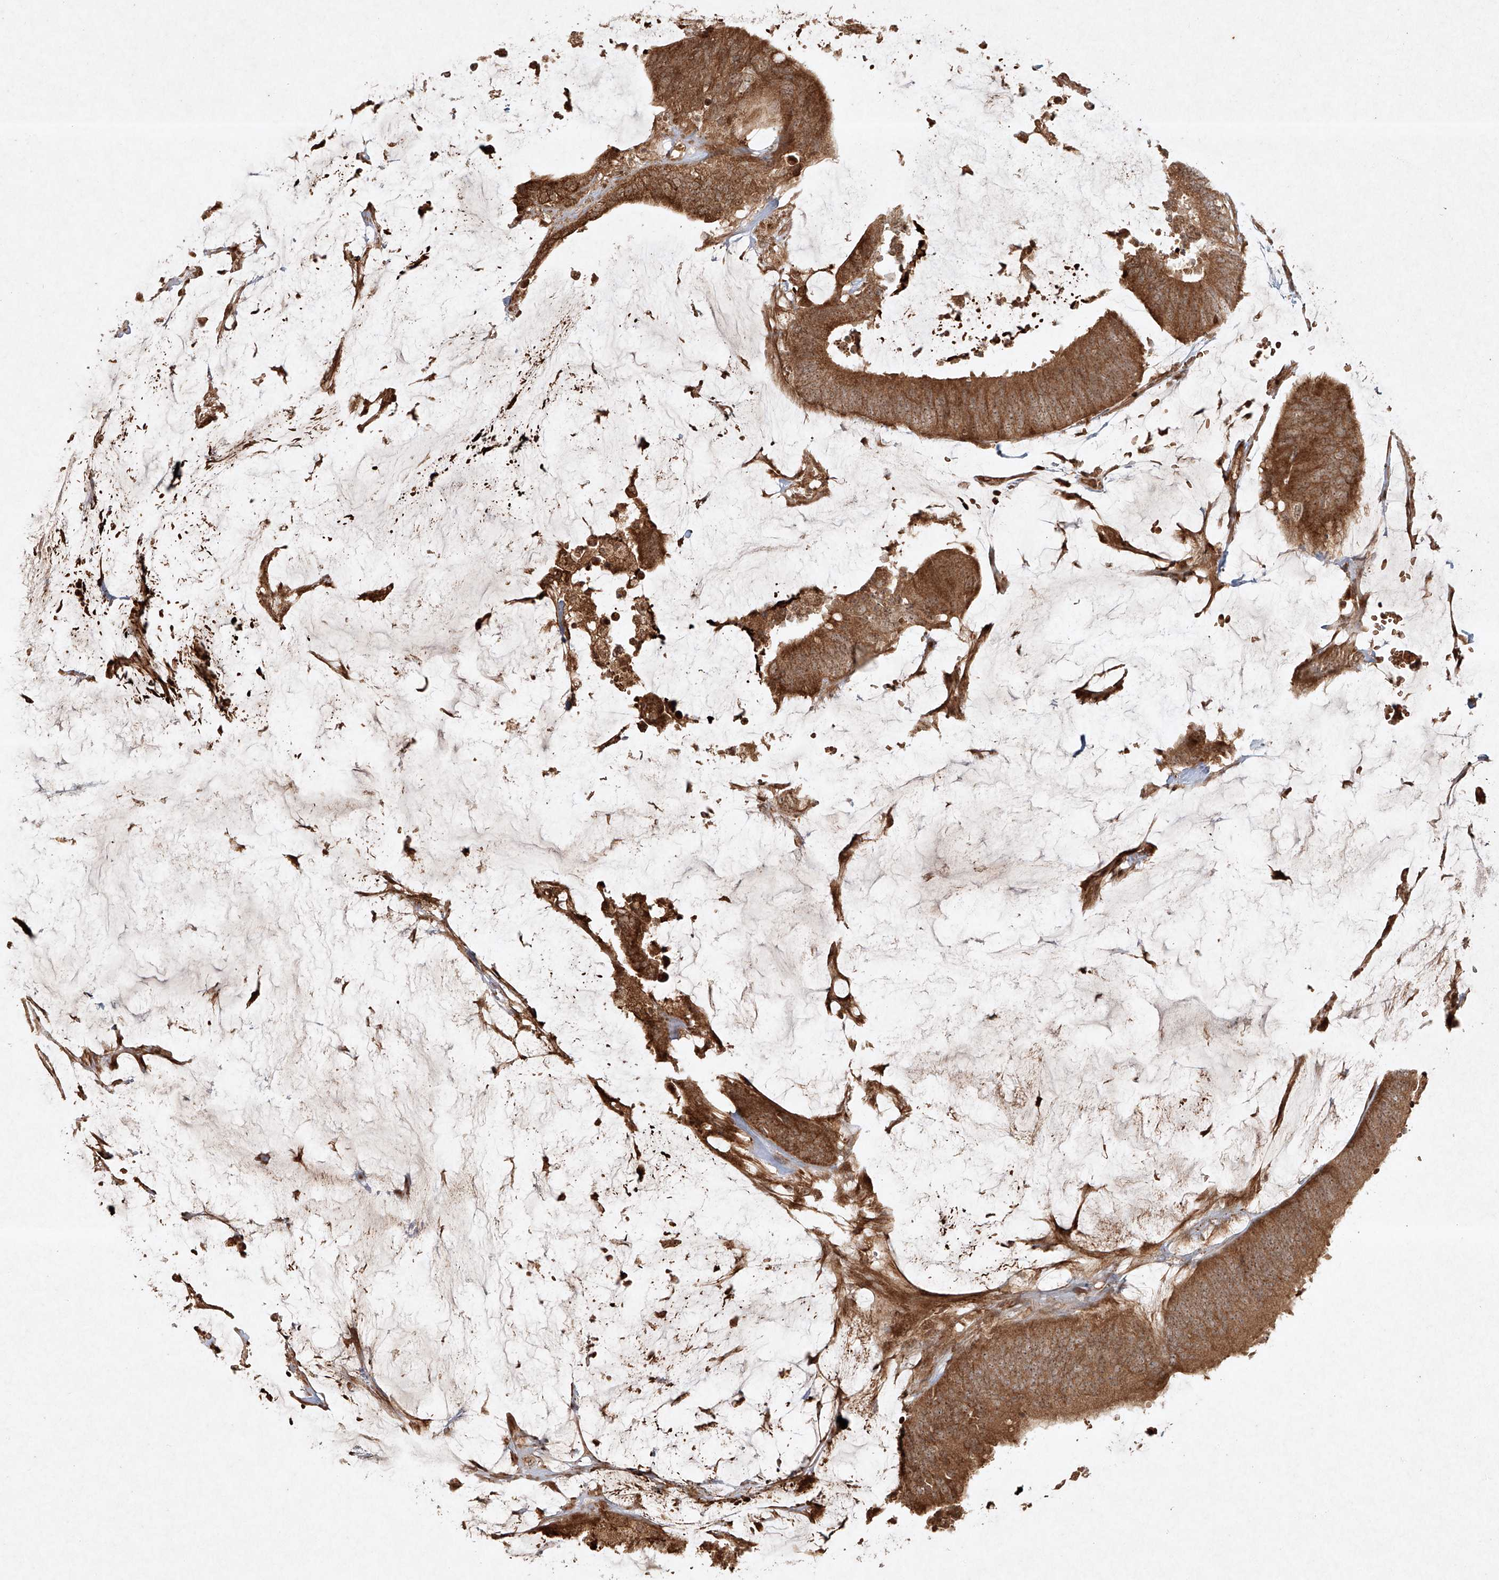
{"staining": {"intensity": "moderate", "quantity": ">75%", "location": "cytoplasmic/membranous"}, "tissue": "colorectal cancer", "cell_type": "Tumor cells", "image_type": "cancer", "snomed": [{"axis": "morphology", "description": "Adenocarcinoma, NOS"}, {"axis": "topography", "description": "Rectum"}], "caption": "Colorectal cancer (adenocarcinoma) was stained to show a protein in brown. There is medium levels of moderate cytoplasmic/membranous expression in approximately >75% of tumor cells.", "gene": "CYYR1", "patient": {"sex": "female", "age": 66}}